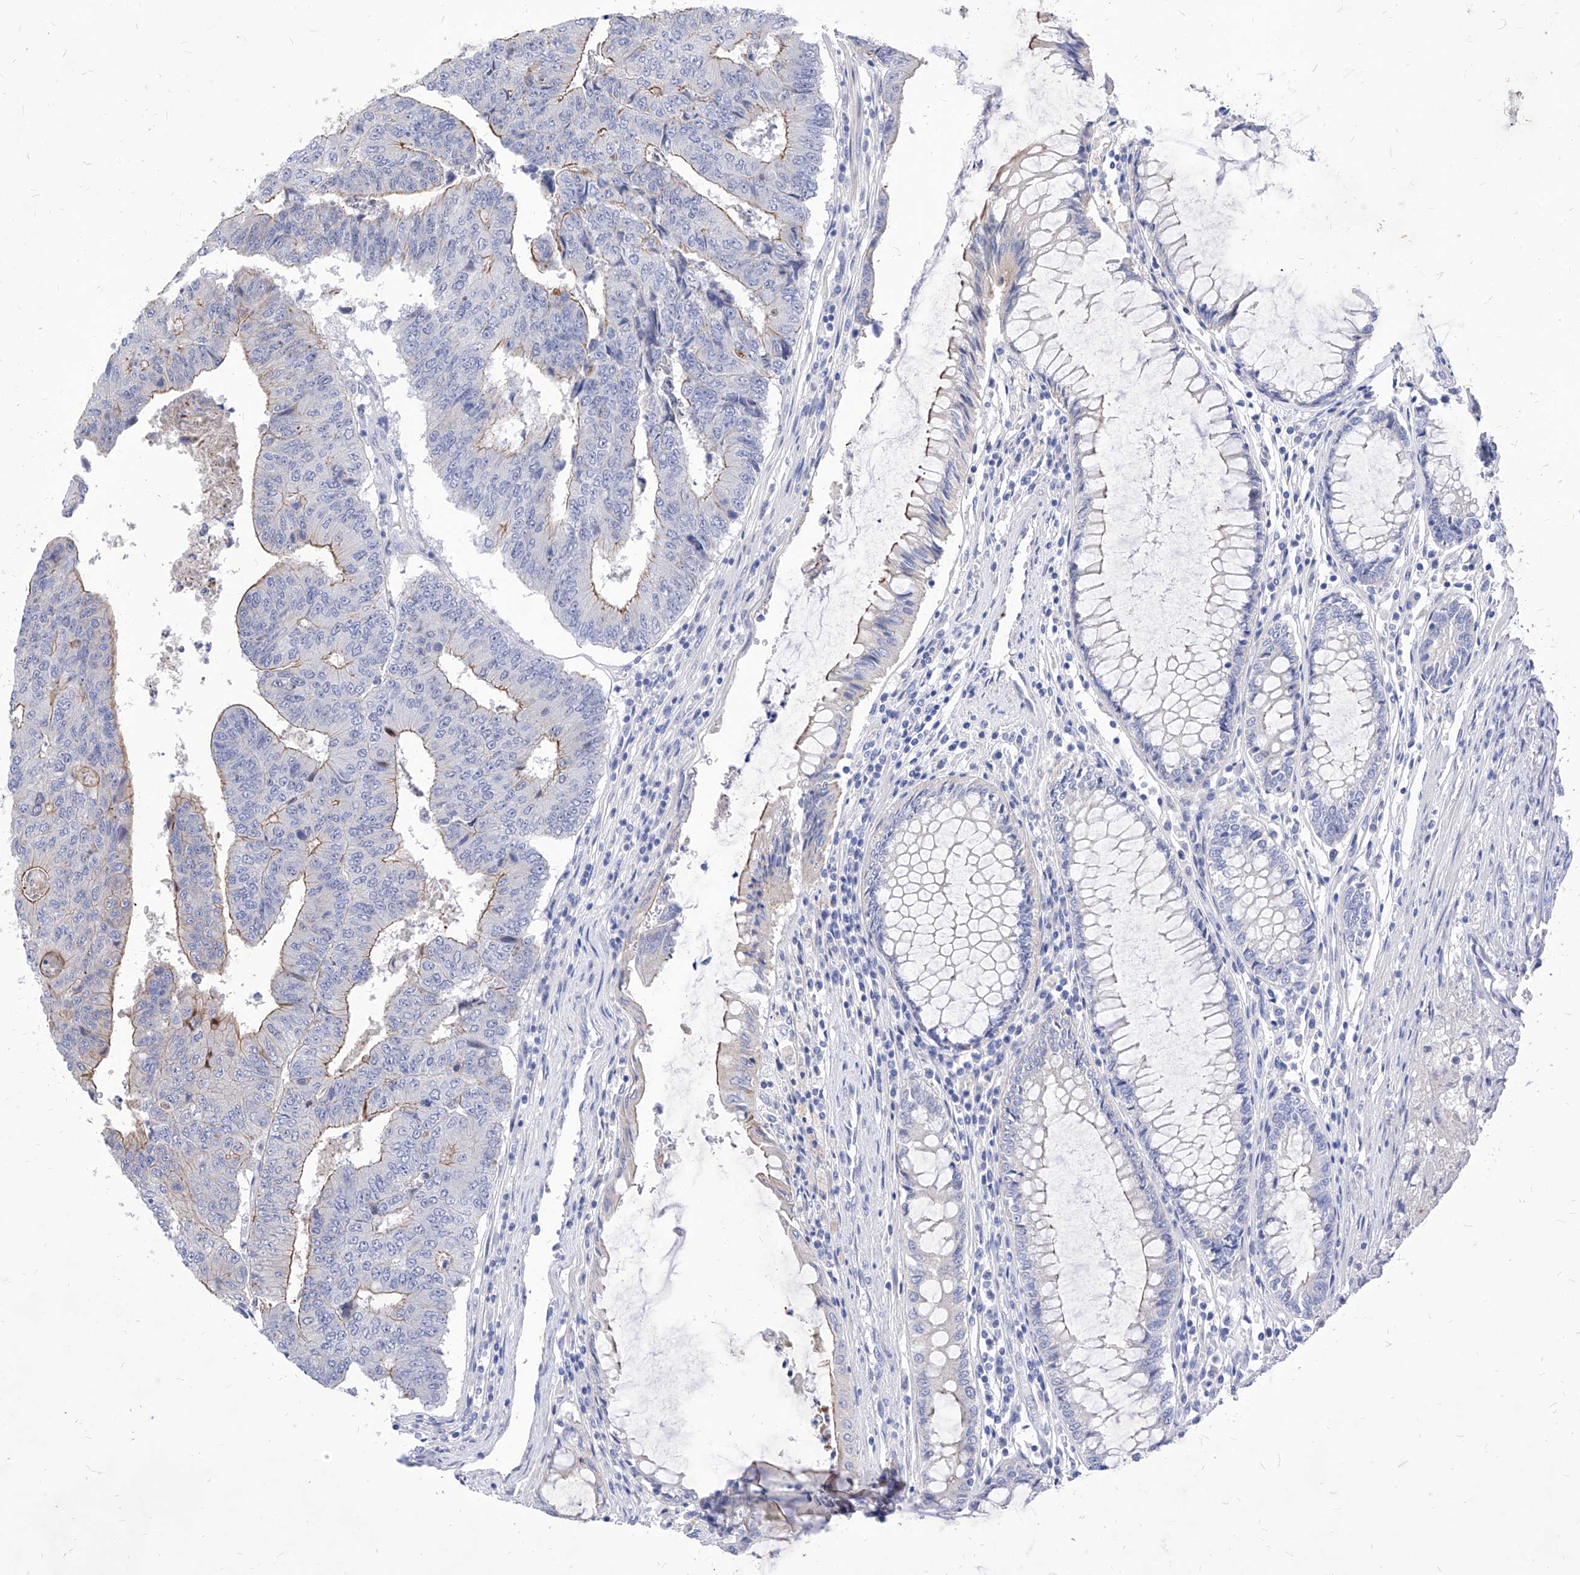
{"staining": {"intensity": "moderate", "quantity": "<25%", "location": "cytoplasmic/membranous"}, "tissue": "colorectal cancer", "cell_type": "Tumor cells", "image_type": "cancer", "snomed": [{"axis": "morphology", "description": "Adenocarcinoma, NOS"}, {"axis": "topography", "description": "Colon"}], "caption": "Moderate cytoplasmic/membranous staining for a protein is appreciated in about <25% of tumor cells of colorectal adenocarcinoma using immunohistochemistry (IHC).", "gene": "VAX1", "patient": {"sex": "female", "age": 67}}